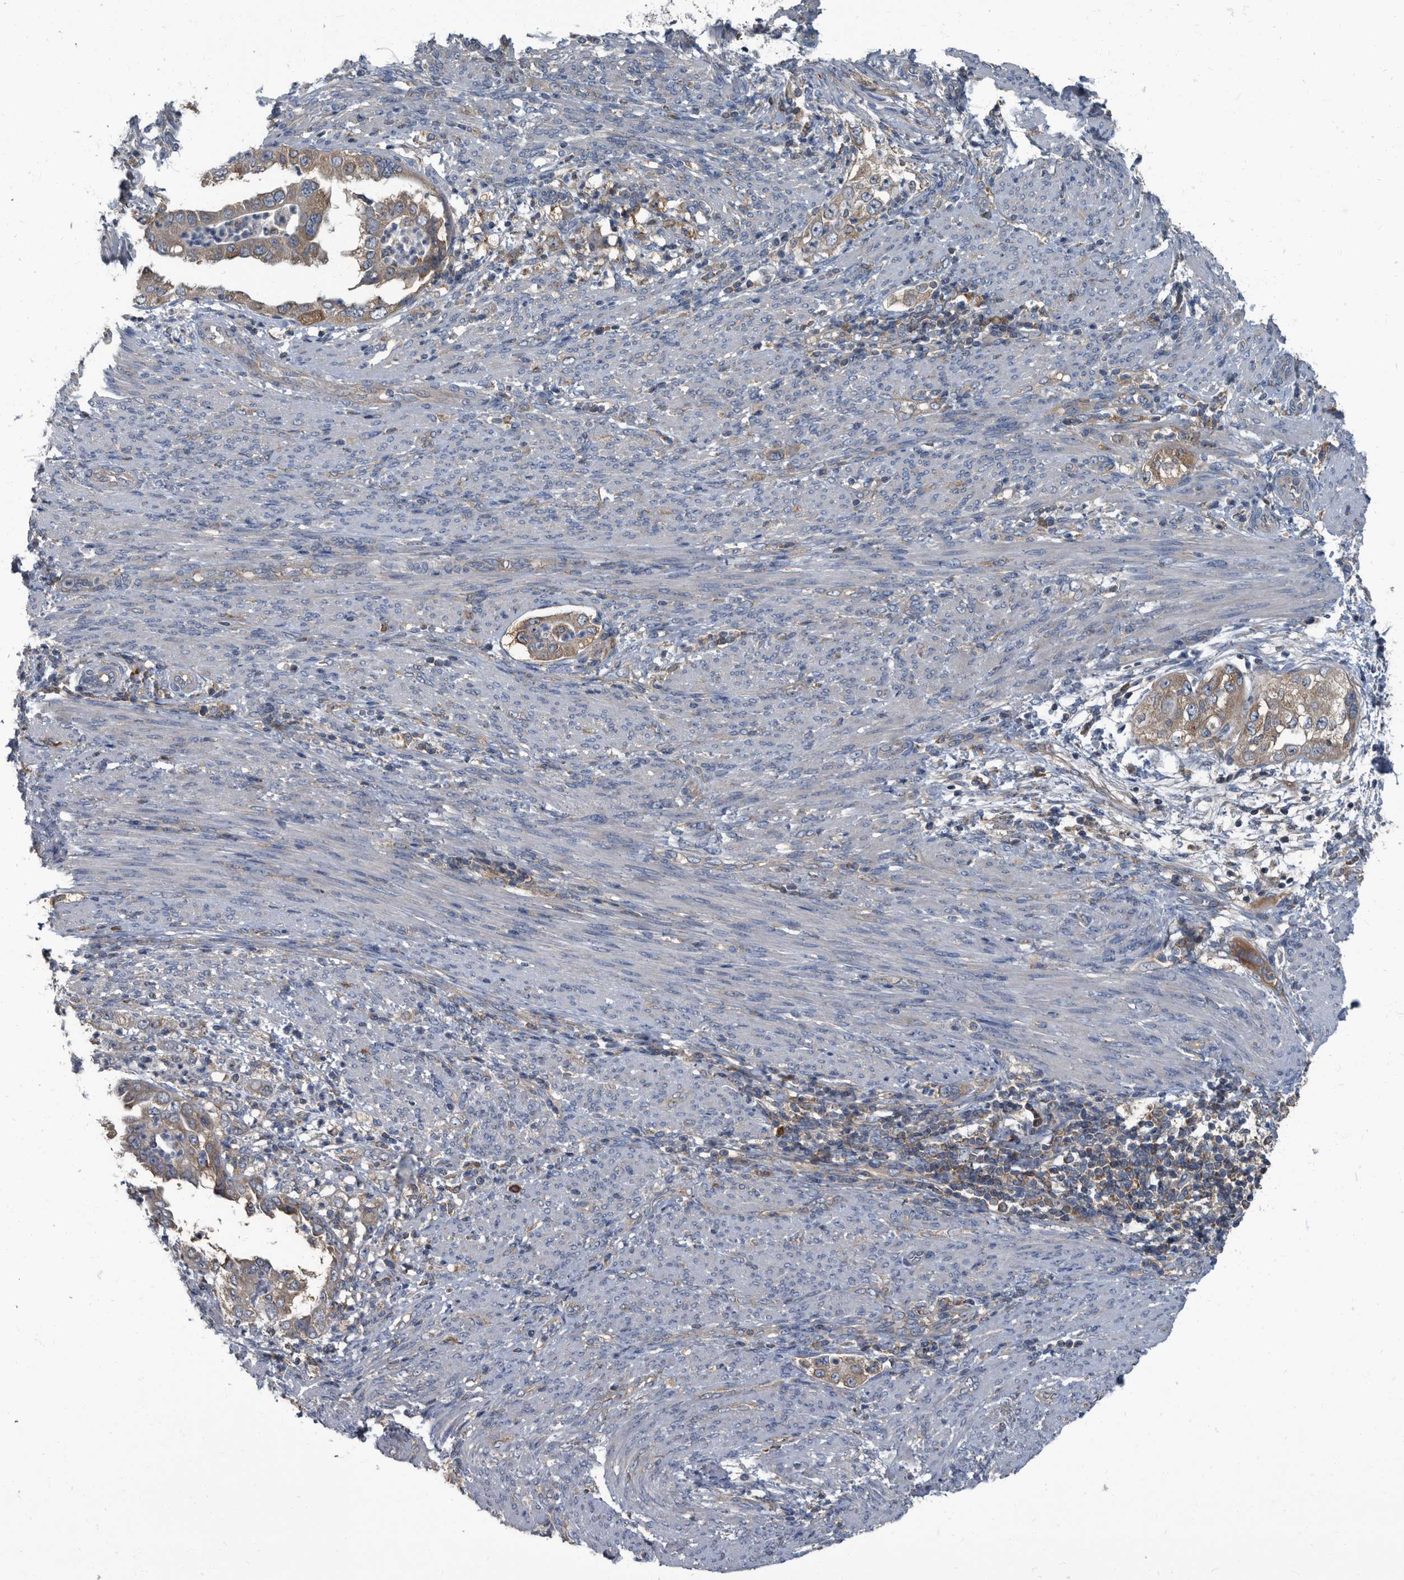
{"staining": {"intensity": "moderate", "quantity": ">75%", "location": "cytoplasmic/membranous"}, "tissue": "endometrial cancer", "cell_type": "Tumor cells", "image_type": "cancer", "snomed": [{"axis": "morphology", "description": "Adenocarcinoma, NOS"}, {"axis": "topography", "description": "Endometrium"}], "caption": "Protein expression analysis of human endometrial cancer reveals moderate cytoplasmic/membranous expression in approximately >75% of tumor cells.", "gene": "CDV3", "patient": {"sex": "female", "age": 85}}